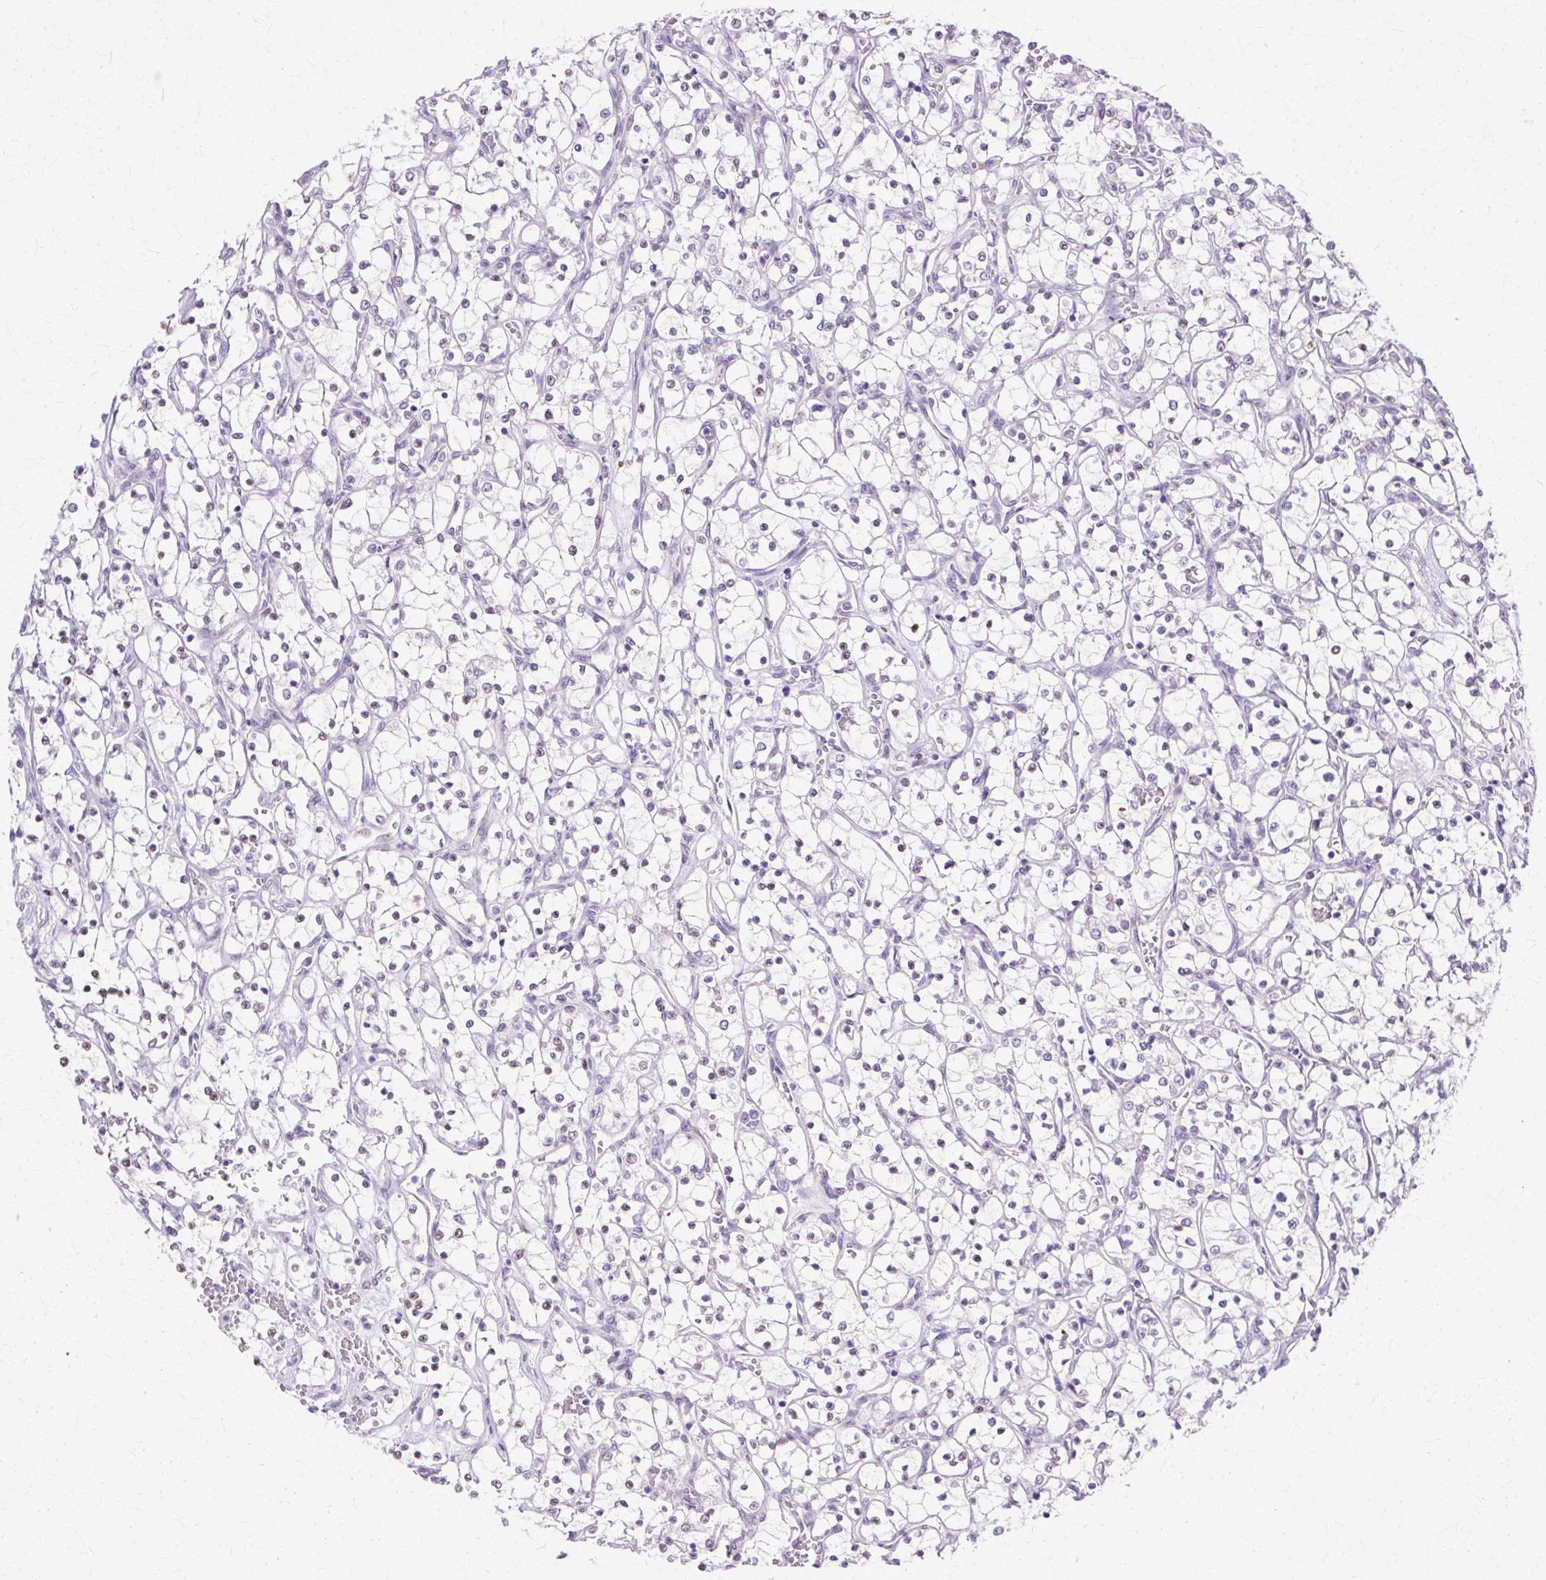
{"staining": {"intensity": "negative", "quantity": "none", "location": "none"}, "tissue": "renal cancer", "cell_type": "Tumor cells", "image_type": "cancer", "snomed": [{"axis": "morphology", "description": "Adenocarcinoma, NOS"}, {"axis": "topography", "description": "Kidney"}], "caption": "Renal cancer stained for a protein using immunohistochemistry (IHC) exhibits no expression tumor cells.", "gene": "HSPA8", "patient": {"sex": "female", "age": 69}}